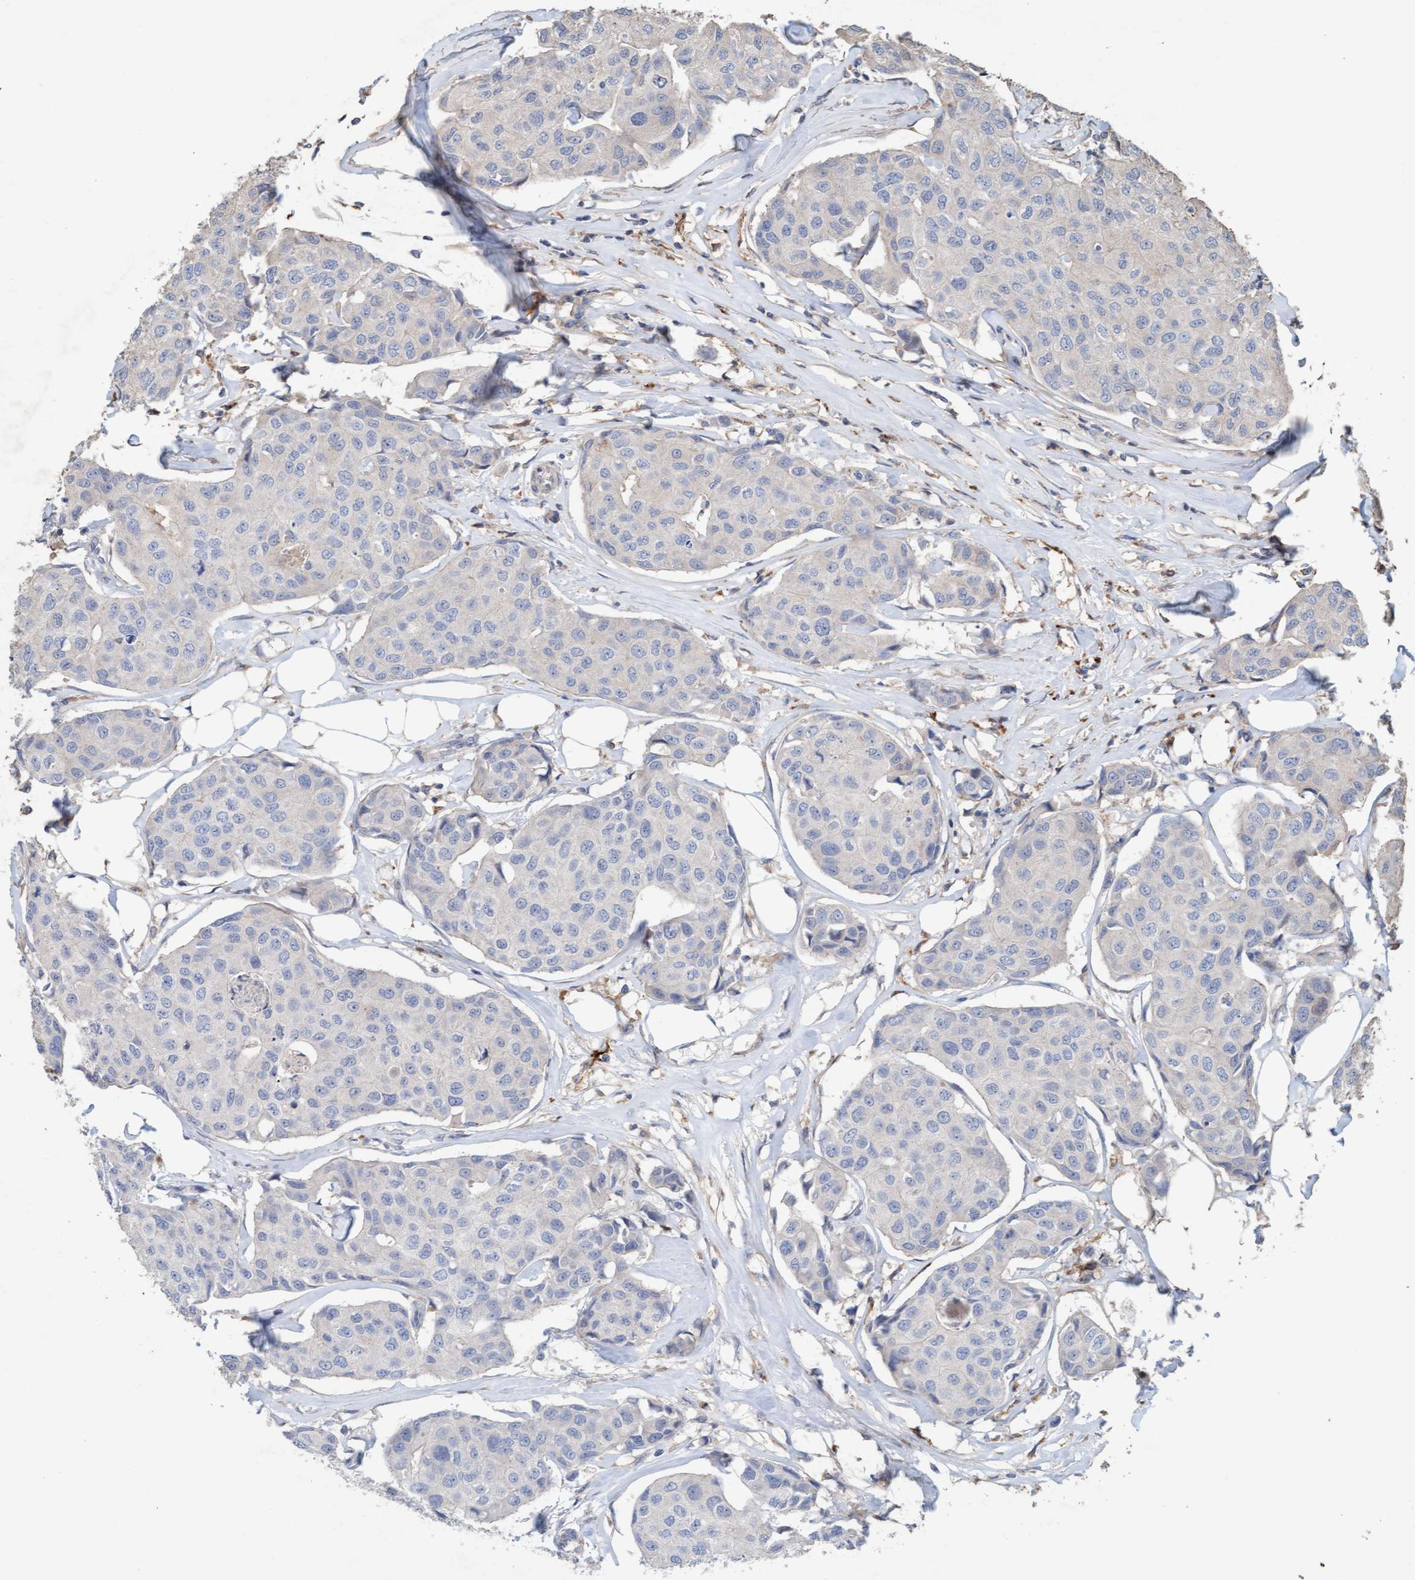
{"staining": {"intensity": "negative", "quantity": "none", "location": "none"}, "tissue": "breast cancer", "cell_type": "Tumor cells", "image_type": "cancer", "snomed": [{"axis": "morphology", "description": "Duct carcinoma"}, {"axis": "topography", "description": "Breast"}], "caption": "High magnification brightfield microscopy of intraductal carcinoma (breast) stained with DAB (brown) and counterstained with hematoxylin (blue): tumor cells show no significant expression.", "gene": "LONRF1", "patient": {"sex": "female", "age": 80}}